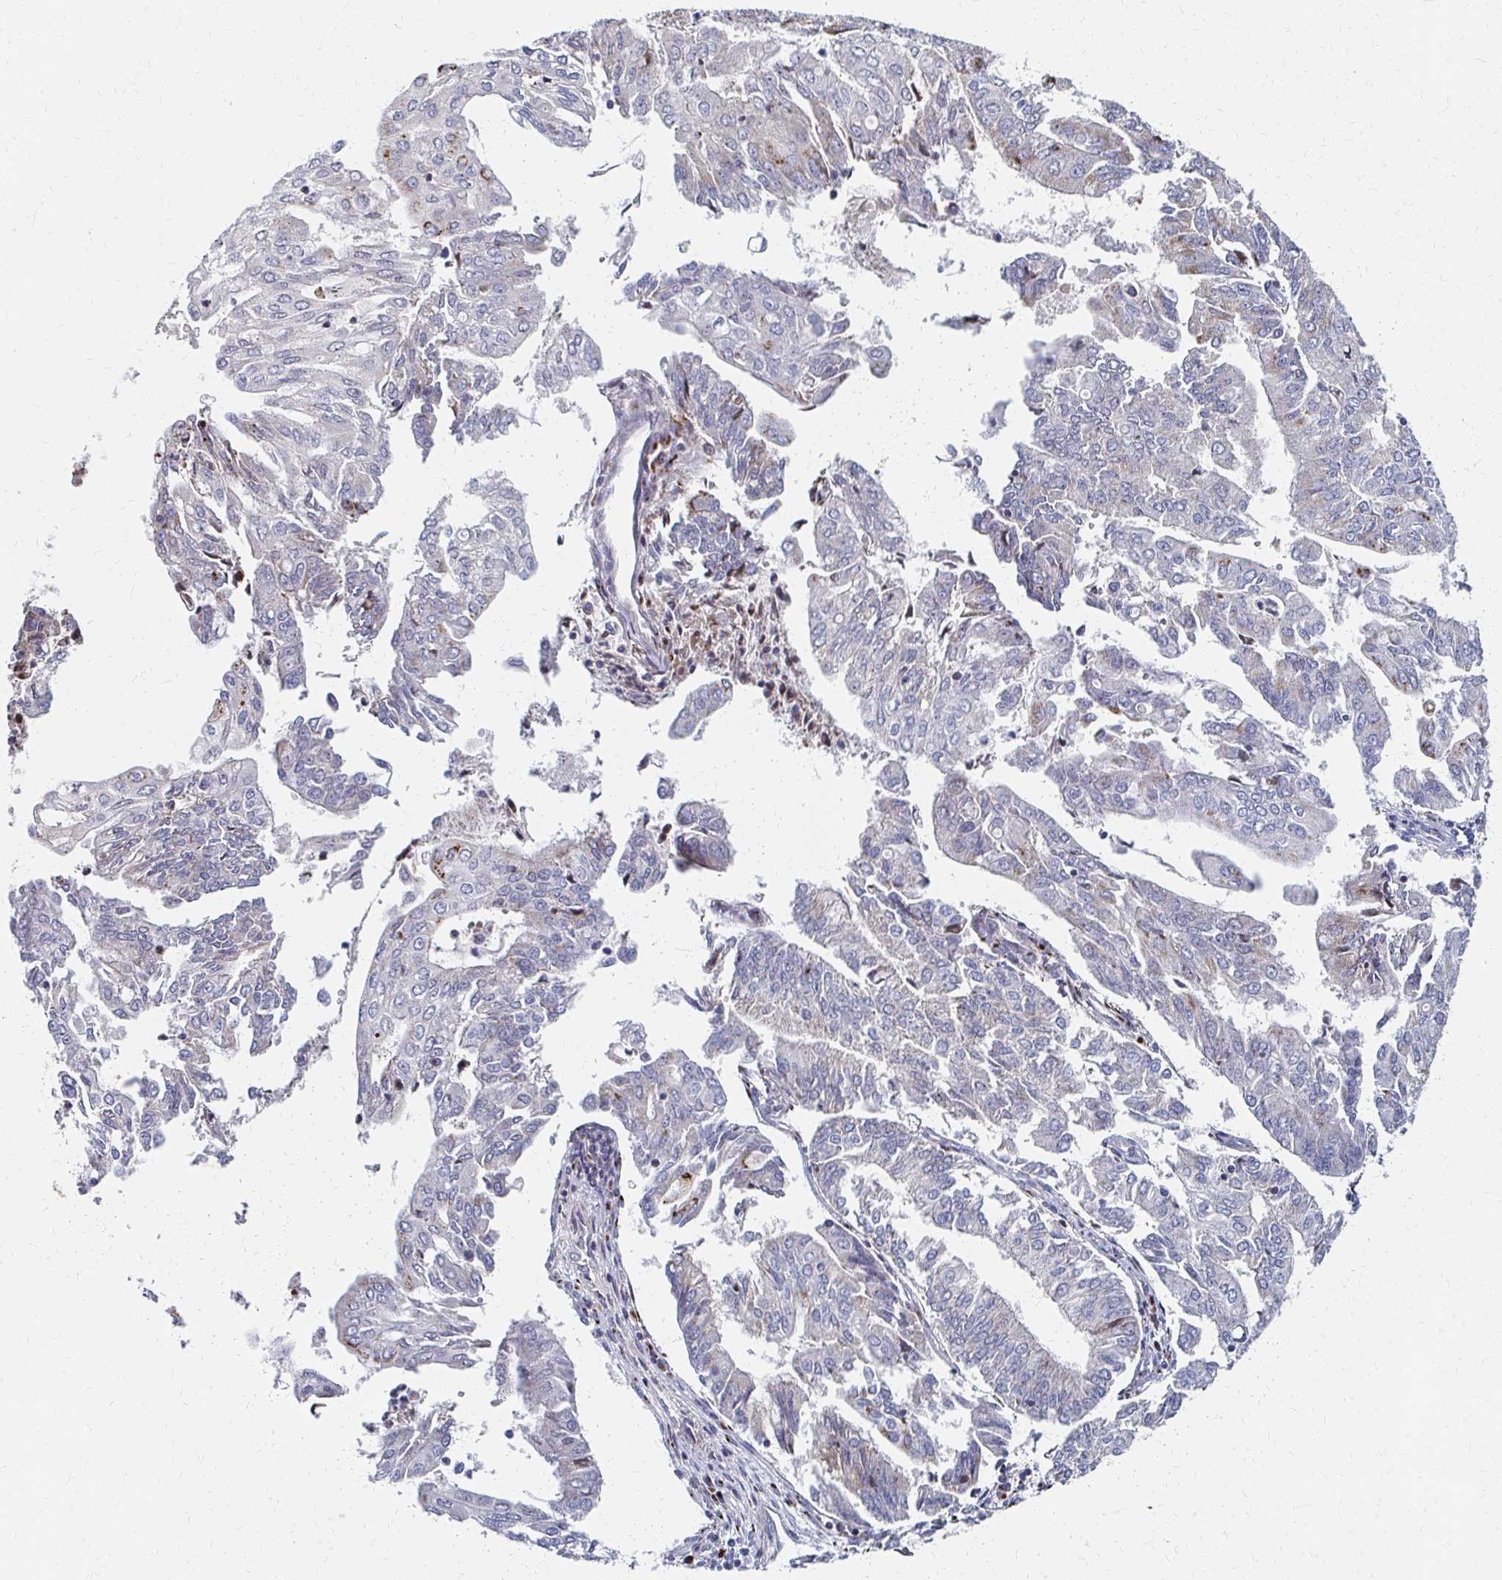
{"staining": {"intensity": "negative", "quantity": "none", "location": "none"}, "tissue": "endometrial cancer", "cell_type": "Tumor cells", "image_type": "cancer", "snomed": [{"axis": "morphology", "description": "Adenocarcinoma, NOS"}, {"axis": "topography", "description": "Endometrium"}], "caption": "Image shows no protein positivity in tumor cells of adenocarcinoma (endometrial) tissue.", "gene": "MAN1A1", "patient": {"sex": "female", "age": 61}}